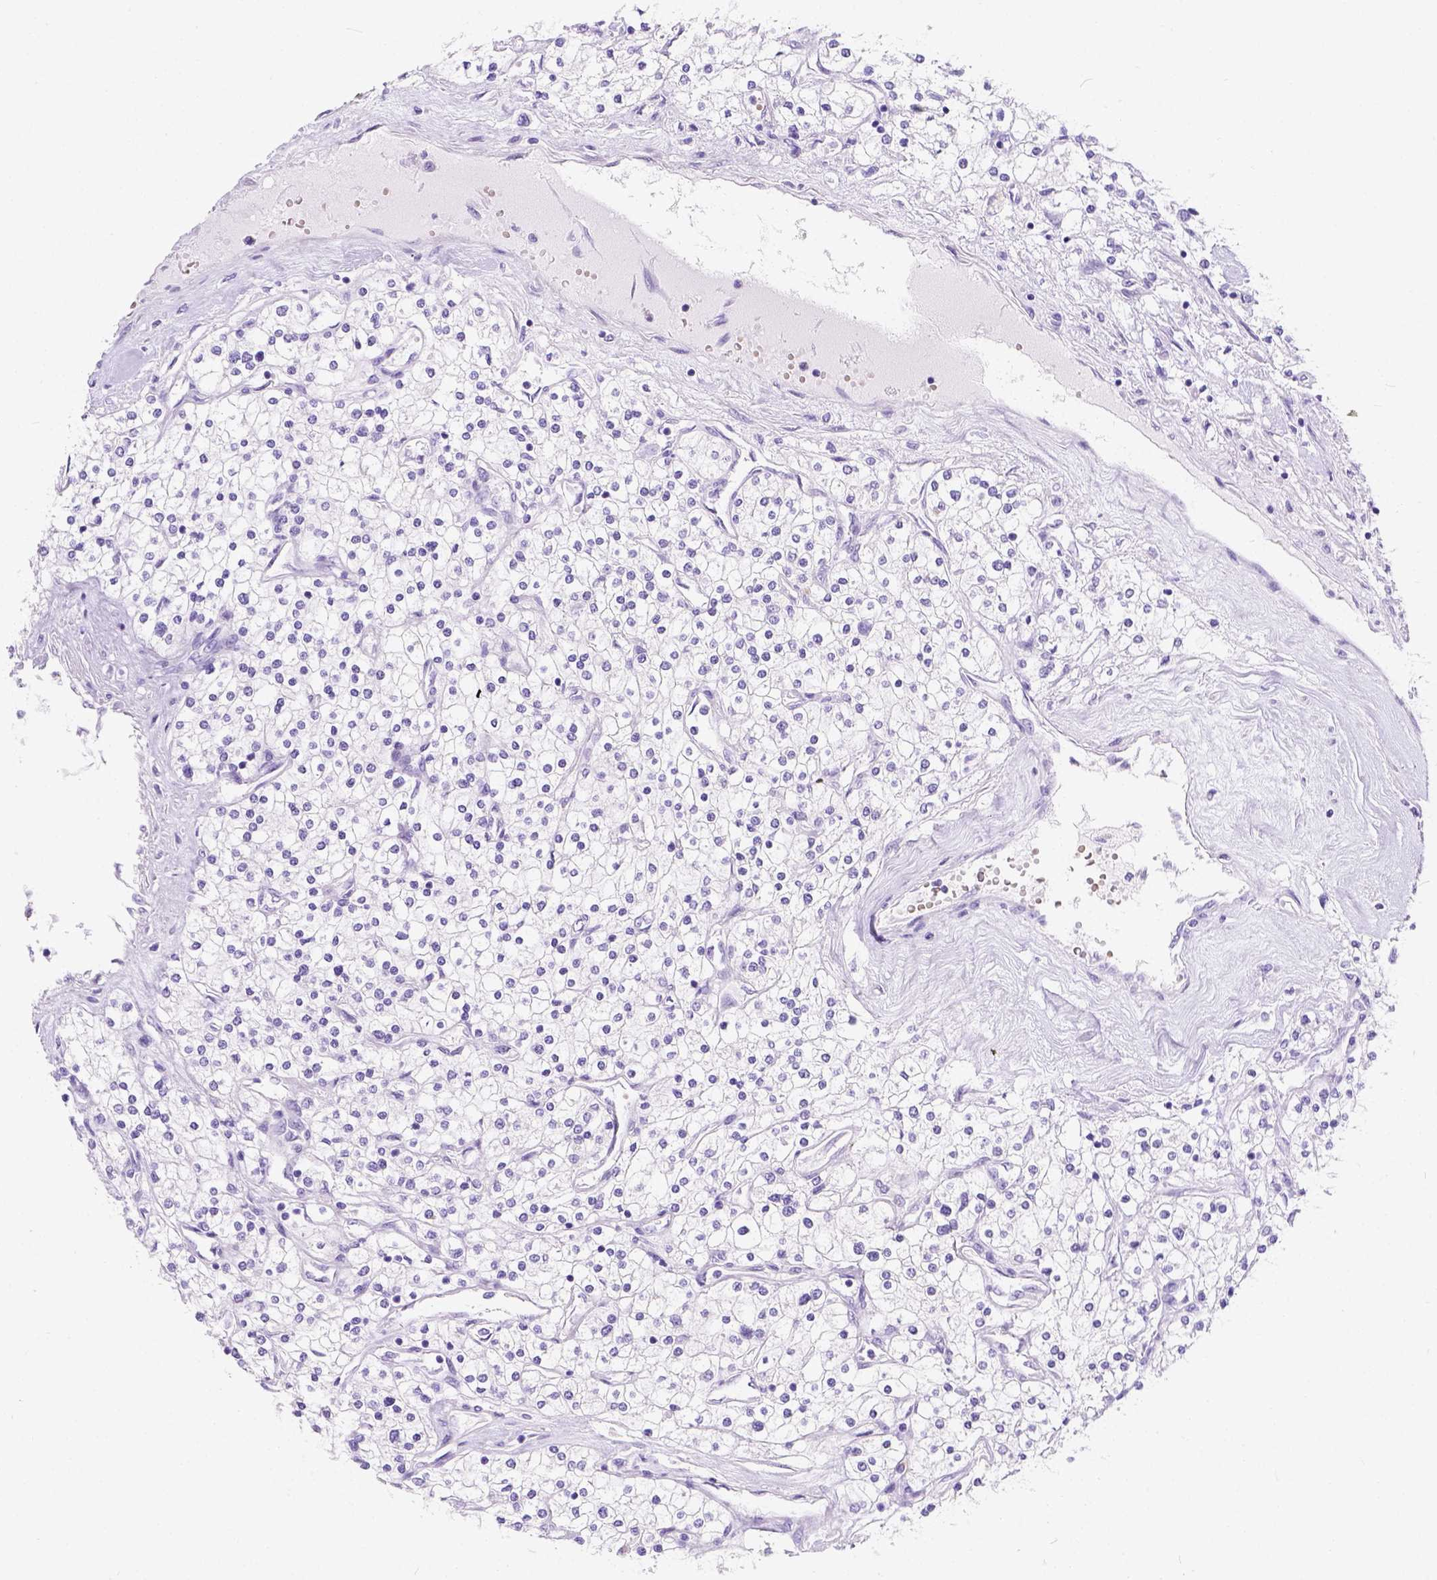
{"staining": {"intensity": "negative", "quantity": "none", "location": "none"}, "tissue": "renal cancer", "cell_type": "Tumor cells", "image_type": "cancer", "snomed": [{"axis": "morphology", "description": "Adenocarcinoma, NOS"}, {"axis": "topography", "description": "Kidney"}], "caption": "Renal cancer was stained to show a protein in brown. There is no significant expression in tumor cells.", "gene": "PHF7", "patient": {"sex": "male", "age": 80}}